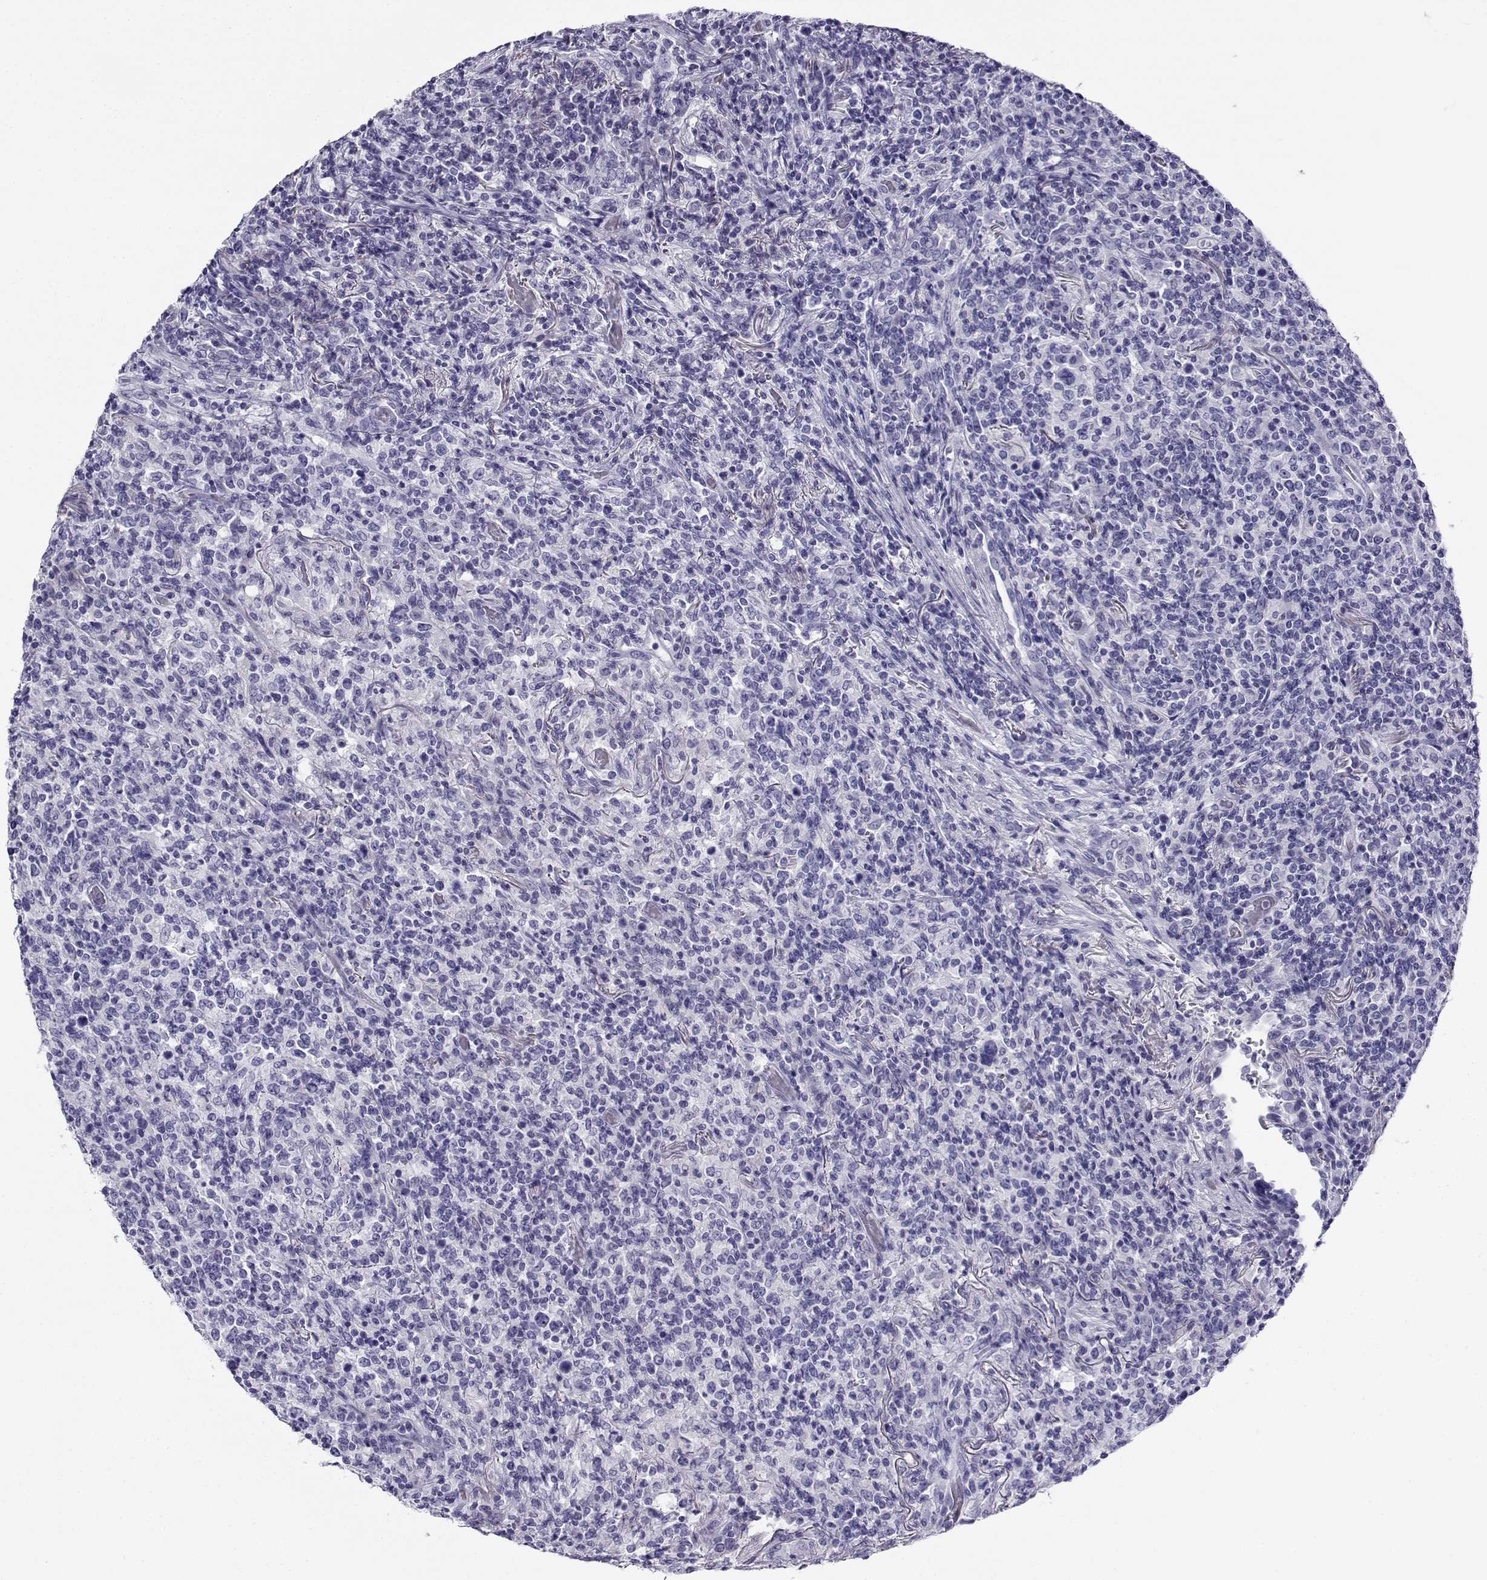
{"staining": {"intensity": "negative", "quantity": "none", "location": "none"}, "tissue": "lymphoma", "cell_type": "Tumor cells", "image_type": "cancer", "snomed": [{"axis": "morphology", "description": "Malignant lymphoma, non-Hodgkin's type, High grade"}, {"axis": "topography", "description": "Lung"}], "caption": "There is no significant positivity in tumor cells of malignant lymphoma, non-Hodgkin's type (high-grade). (DAB (3,3'-diaminobenzidine) immunohistochemistry (IHC) with hematoxylin counter stain).", "gene": "CABS1", "patient": {"sex": "male", "age": 79}}